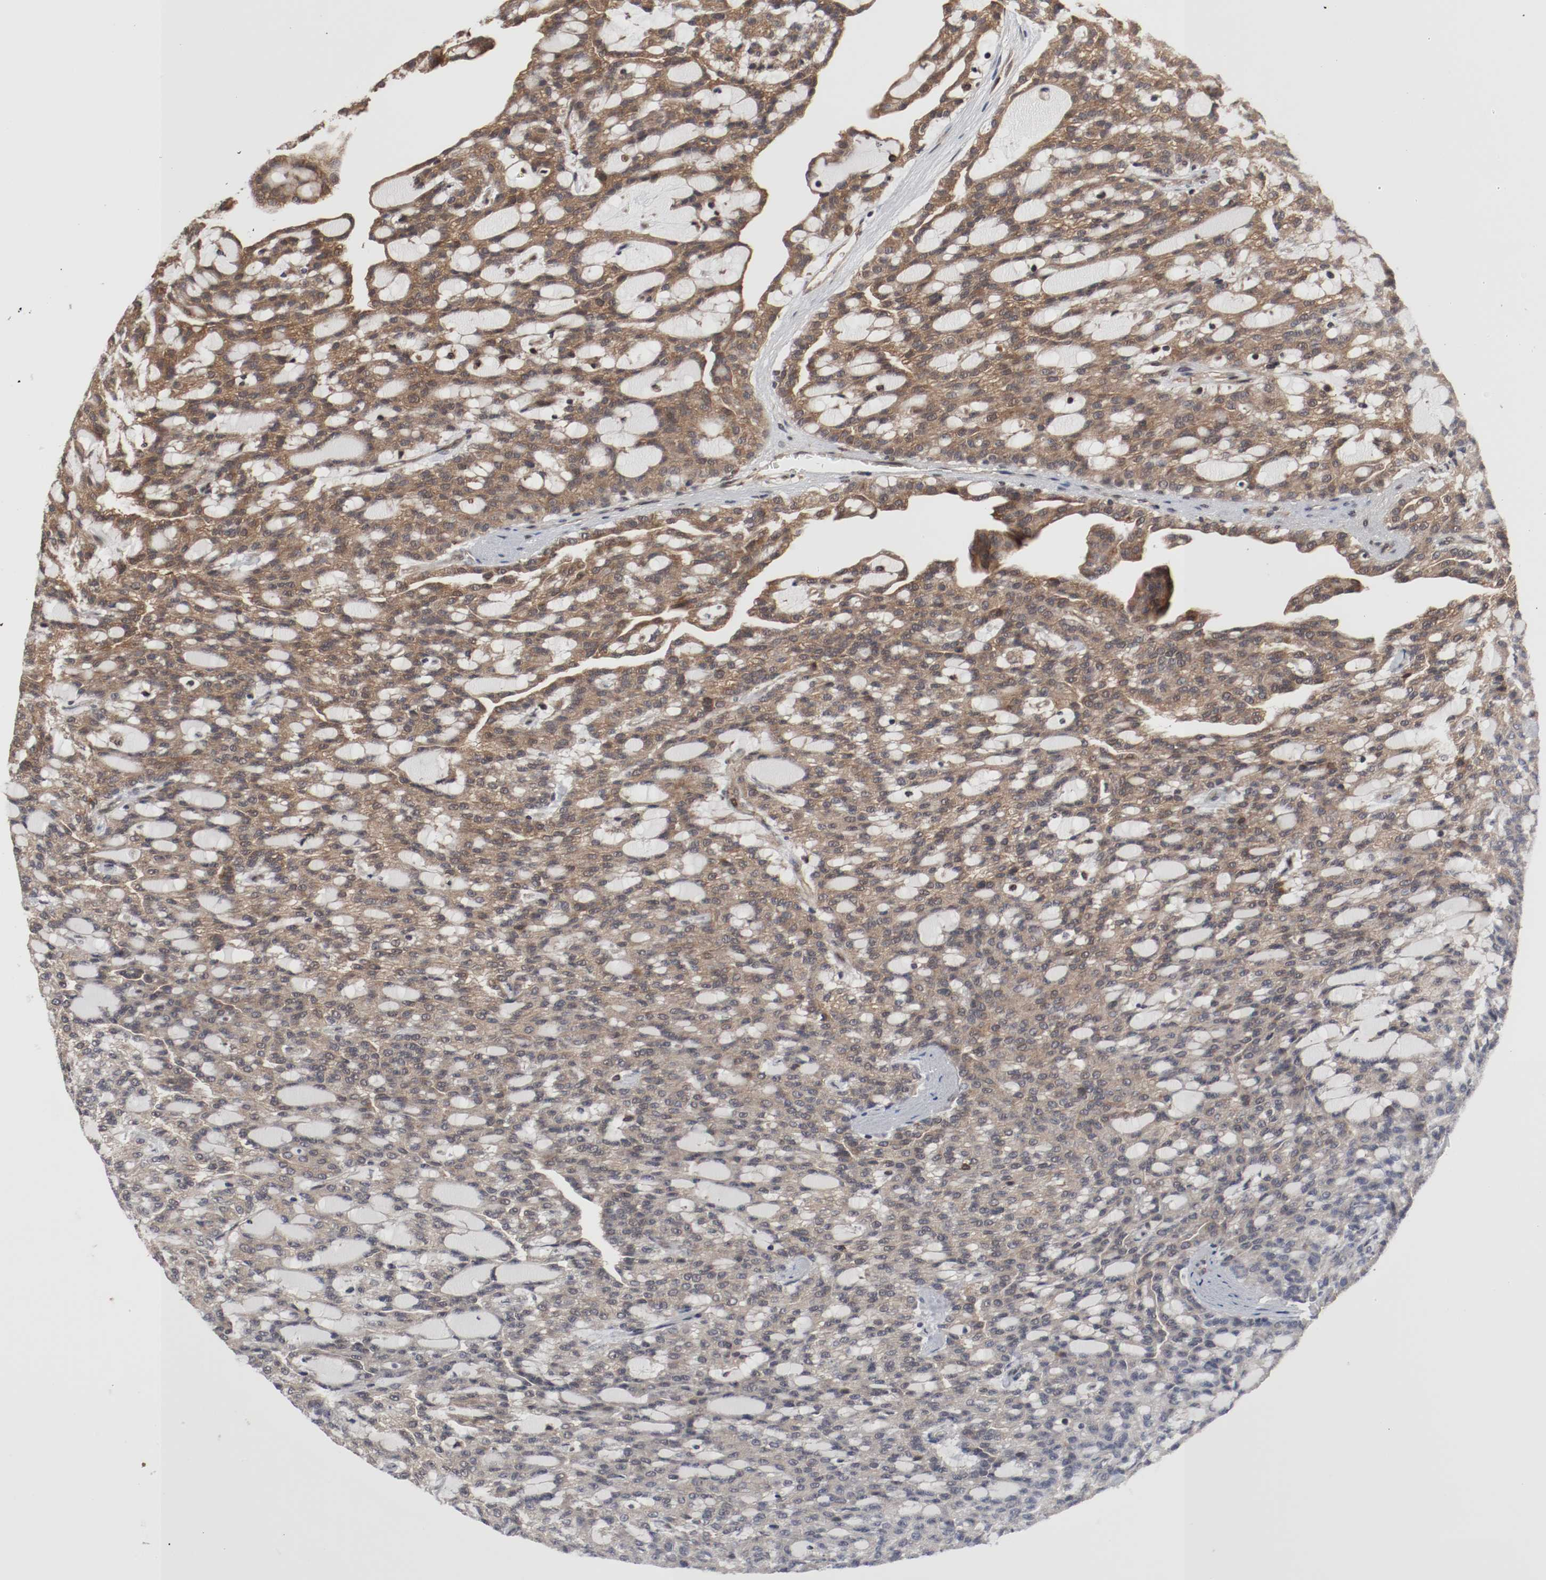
{"staining": {"intensity": "moderate", "quantity": ">75%", "location": "cytoplasmic/membranous"}, "tissue": "renal cancer", "cell_type": "Tumor cells", "image_type": "cancer", "snomed": [{"axis": "morphology", "description": "Adenocarcinoma, NOS"}, {"axis": "topography", "description": "Kidney"}], "caption": "Moderate cytoplasmic/membranous protein expression is seen in approximately >75% of tumor cells in renal adenocarcinoma.", "gene": "AFG3L2", "patient": {"sex": "male", "age": 63}}